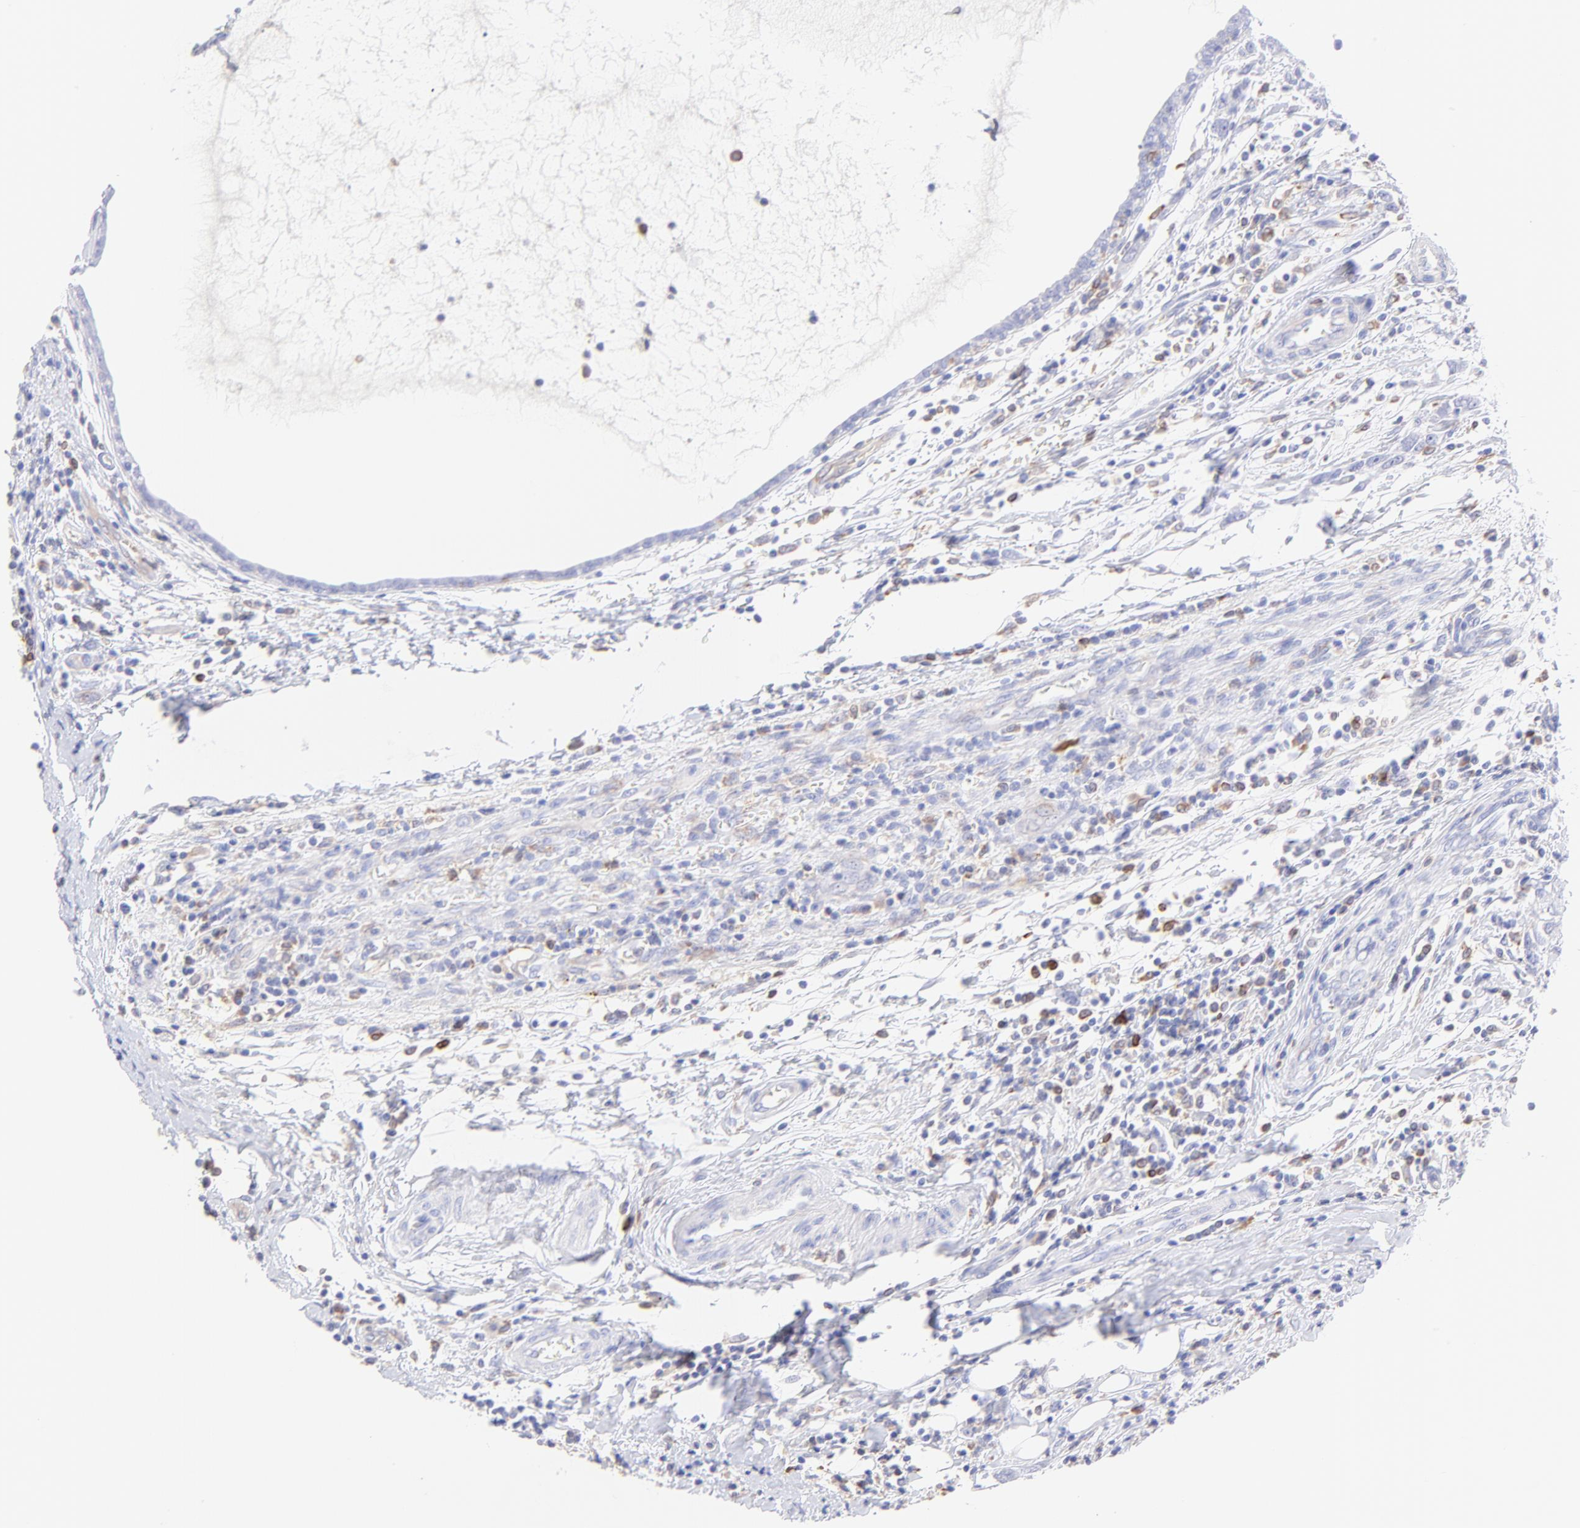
{"staining": {"intensity": "moderate", "quantity": "<25%", "location": "cytoplasmic/membranous"}, "tissue": "breast cancer", "cell_type": "Tumor cells", "image_type": "cancer", "snomed": [{"axis": "morphology", "description": "Duct carcinoma"}, {"axis": "topography", "description": "Breast"}], "caption": "Immunohistochemical staining of human breast cancer exhibits moderate cytoplasmic/membranous protein positivity in about <25% of tumor cells.", "gene": "IRAG2", "patient": {"sex": "female", "age": 50}}